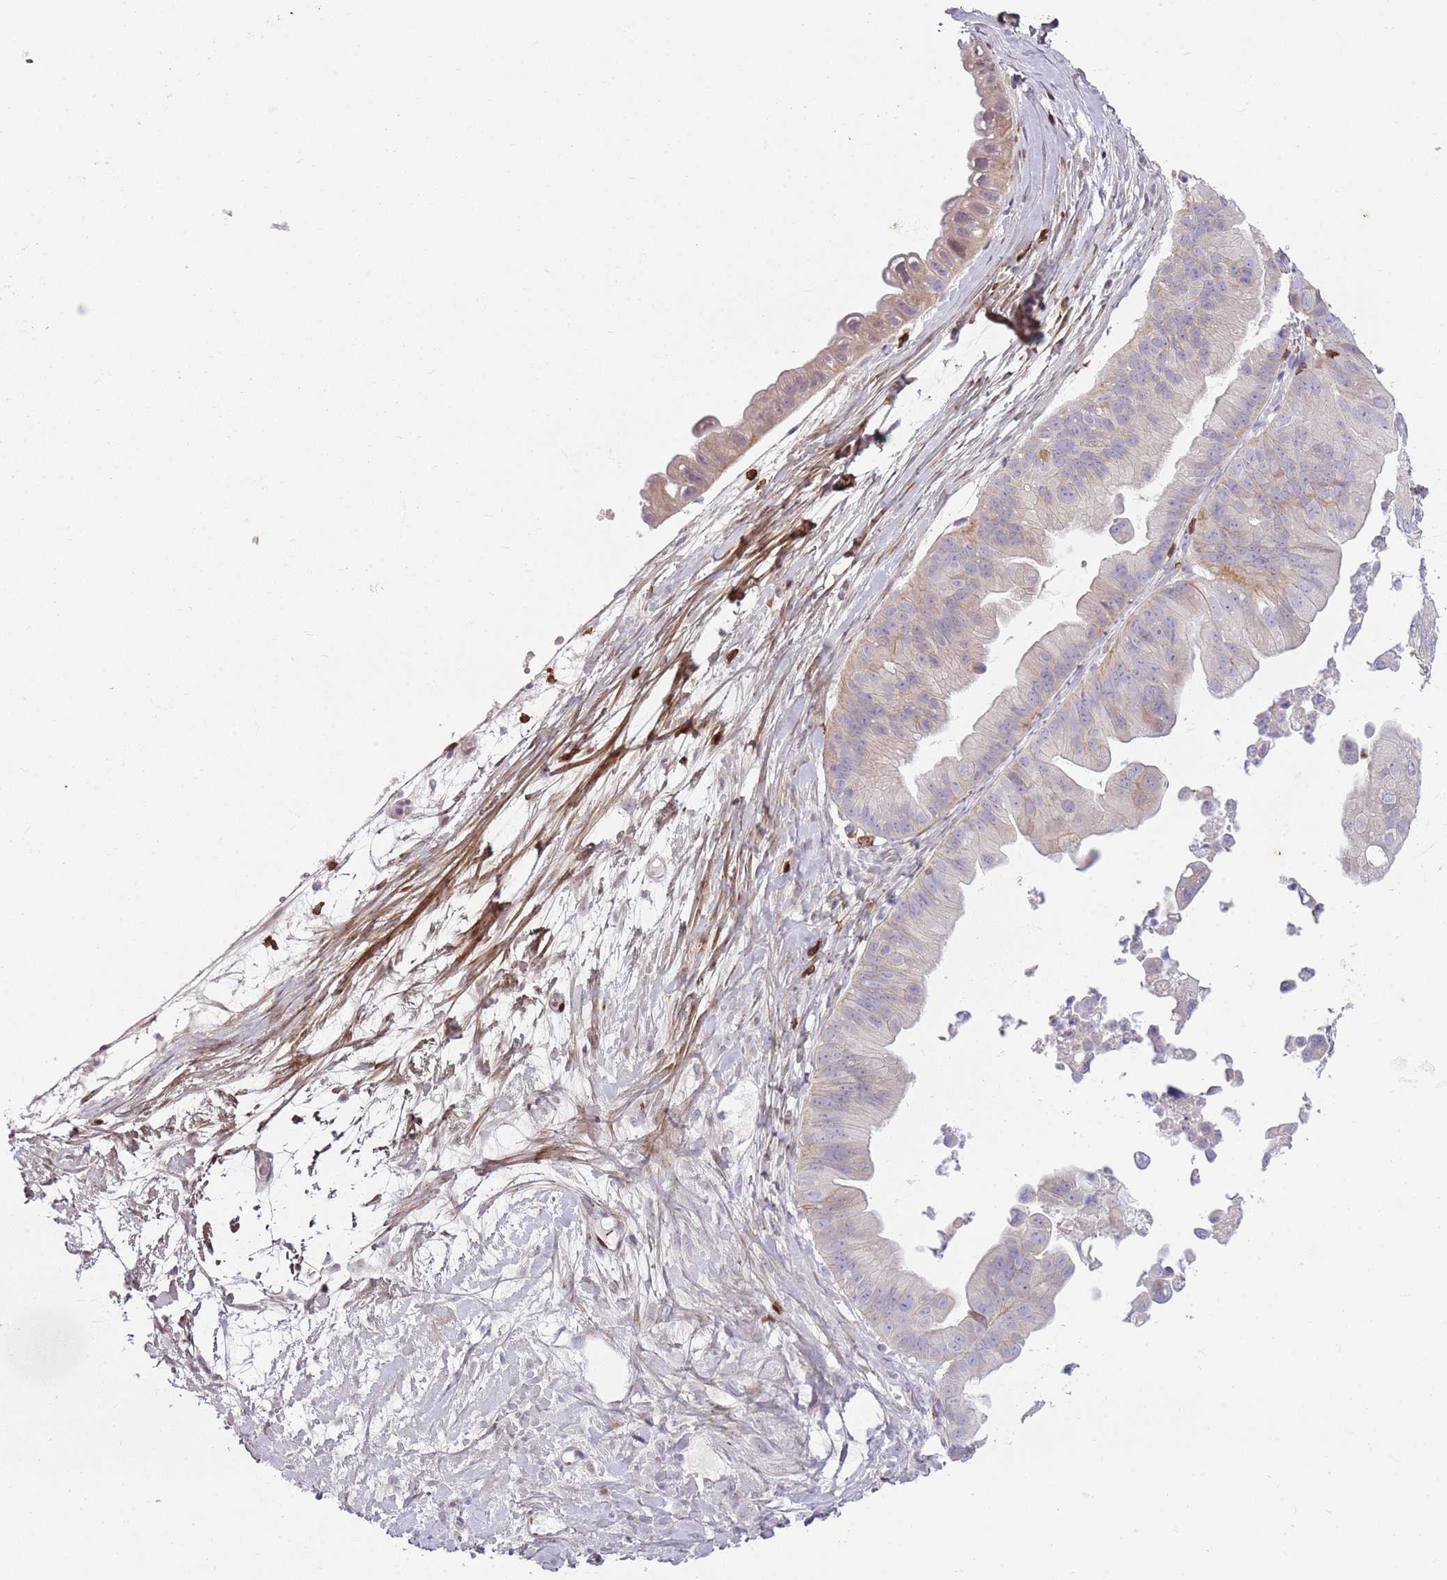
{"staining": {"intensity": "negative", "quantity": "none", "location": "none"}, "tissue": "ovarian cancer", "cell_type": "Tumor cells", "image_type": "cancer", "snomed": [{"axis": "morphology", "description": "Cystadenocarcinoma, mucinous, NOS"}, {"axis": "topography", "description": "Ovary"}], "caption": "The histopathology image exhibits no significant staining in tumor cells of ovarian mucinous cystadenocarcinoma.", "gene": "ZNF583", "patient": {"sex": "female", "age": 61}}